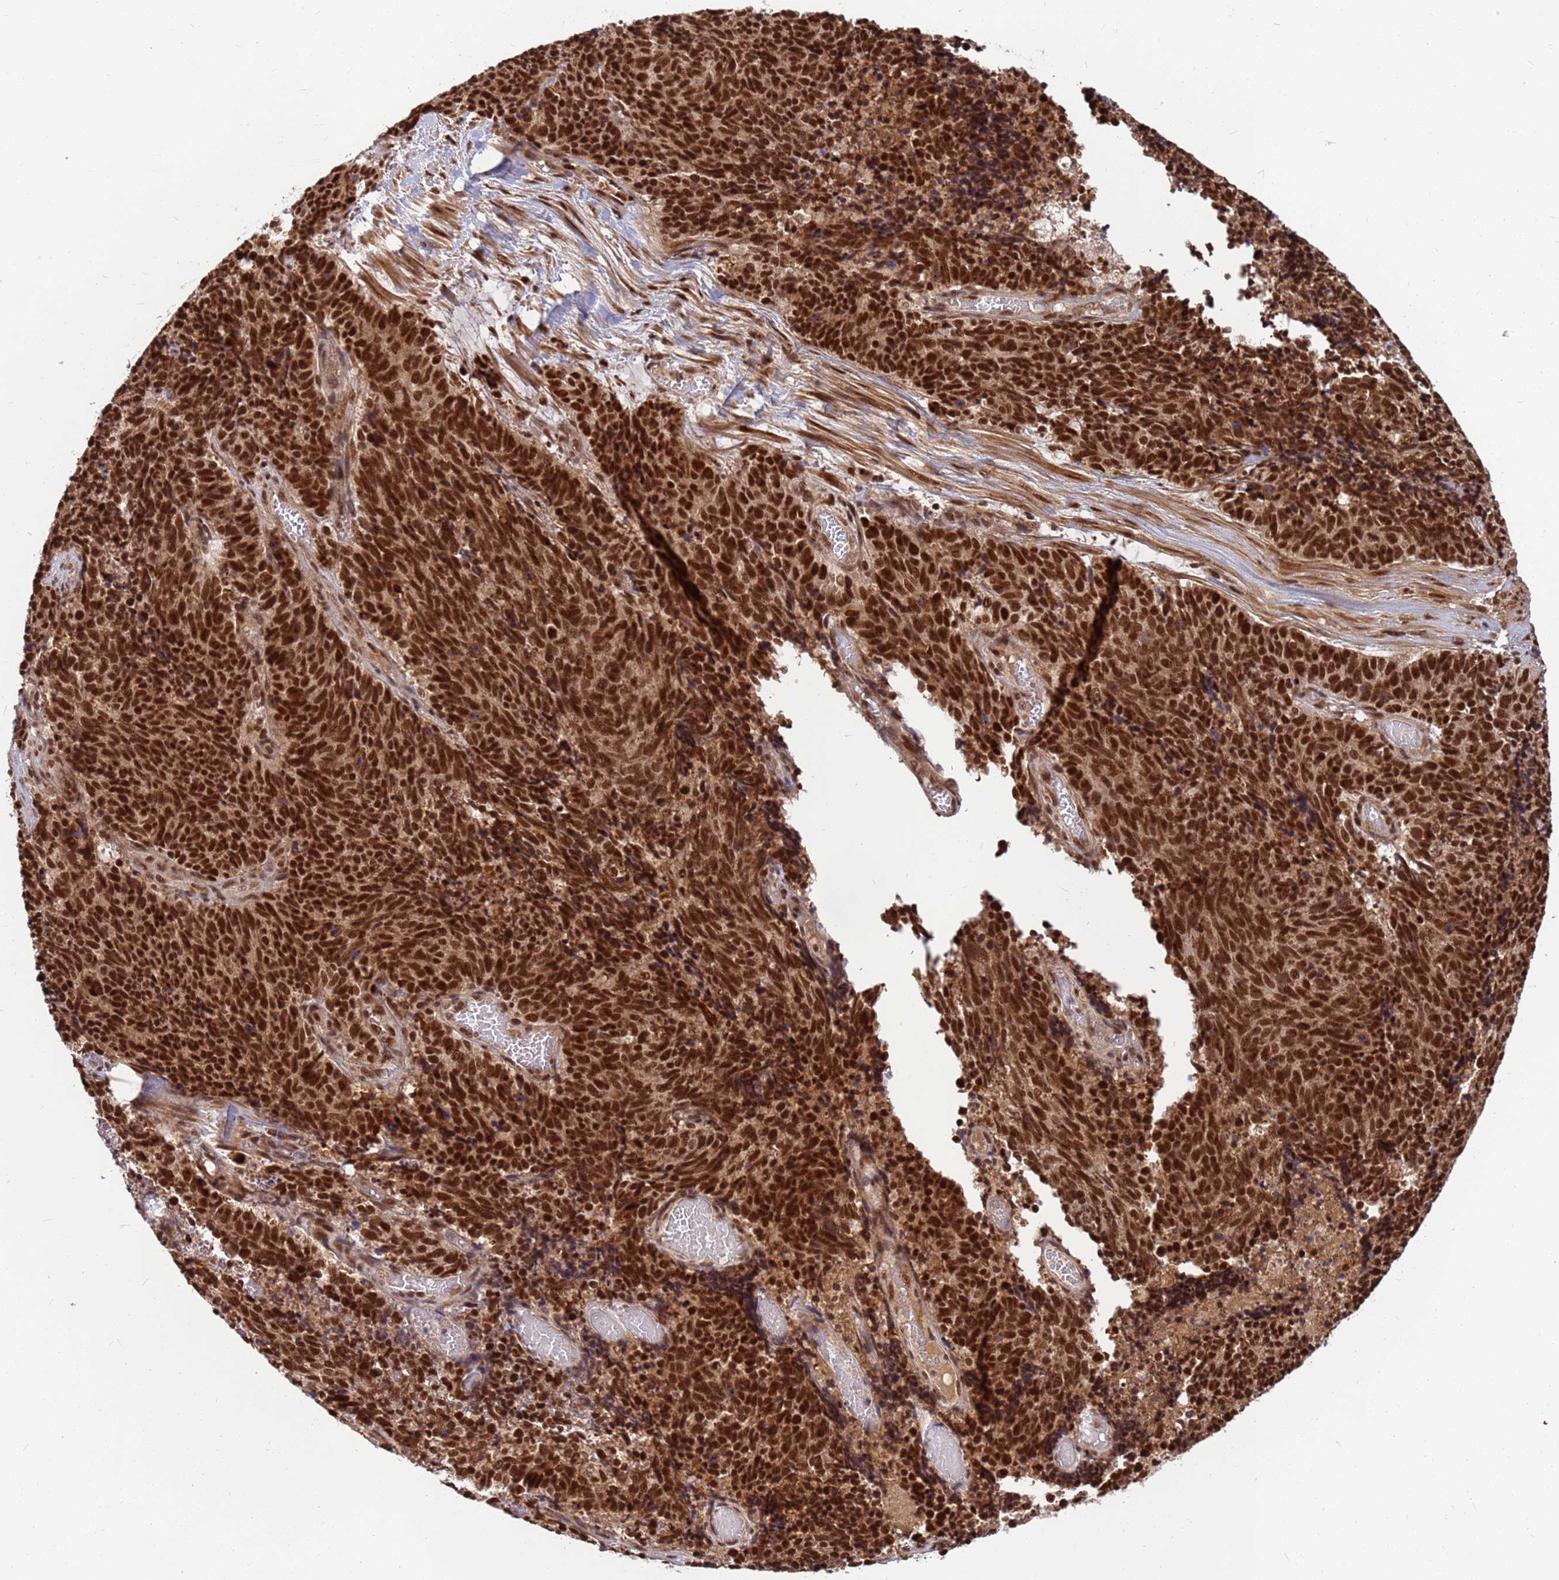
{"staining": {"intensity": "strong", "quantity": ">75%", "location": "nuclear"}, "tissue": "cervical cancer", "cell_type": "Tumor cells", "image_type": "cancer", "snomed": [{"axis": "morphology", "description": "Squamous cell carcinoma, NOS"}, {"axis": "topography", "description": "Cervix"}], "caption": "Squamous cell carcinoma (cervical) was stained to show a protein in brown. There is high levels of strong nuclear positivity in approximately >75% of tumor cells. (DAB IHC with brightfield microscopy, high magnification).", "gene": "NCBP2", "patient": {"sex": "female", "age": 29}}